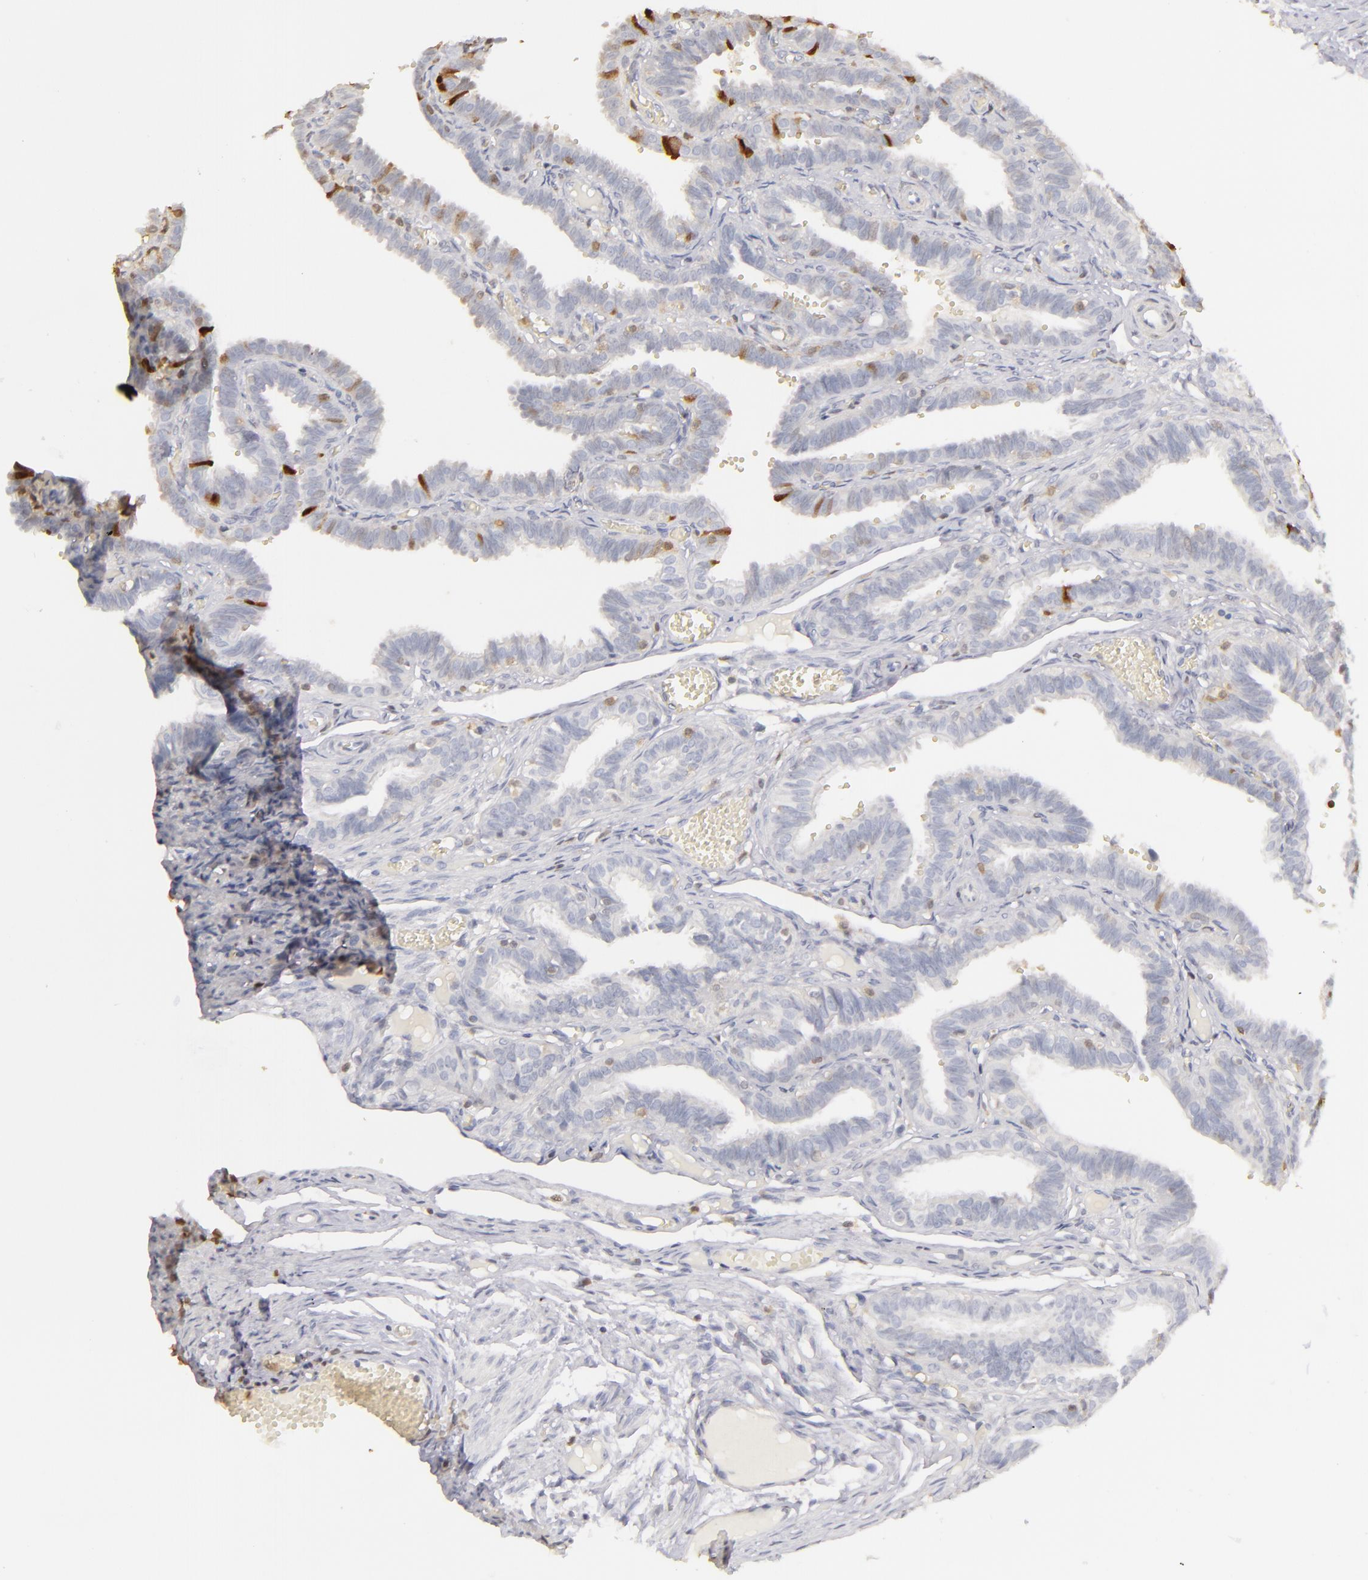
{"staining": {"intensity": "moderate", "quantity": "<25%", "location": "cytoplasmic/membranous,nuclear"}, "tissue": "fallopian tube", "cell_type": "Glandular cells", "image_type": "normal", "snomed": [{"axis": "morphology", "description": "Normal tissue, NOS"}, {"axis": "topography", "description": "Fallopian tube"}], "caption": "Glandular cells display low levels of moderate cytoplasmic/membranous,nuclear positivity in about <25% of cells in benign fallopian tube.", "gene": "S100A2", "patient": {"sex": "female", "age": 29}}